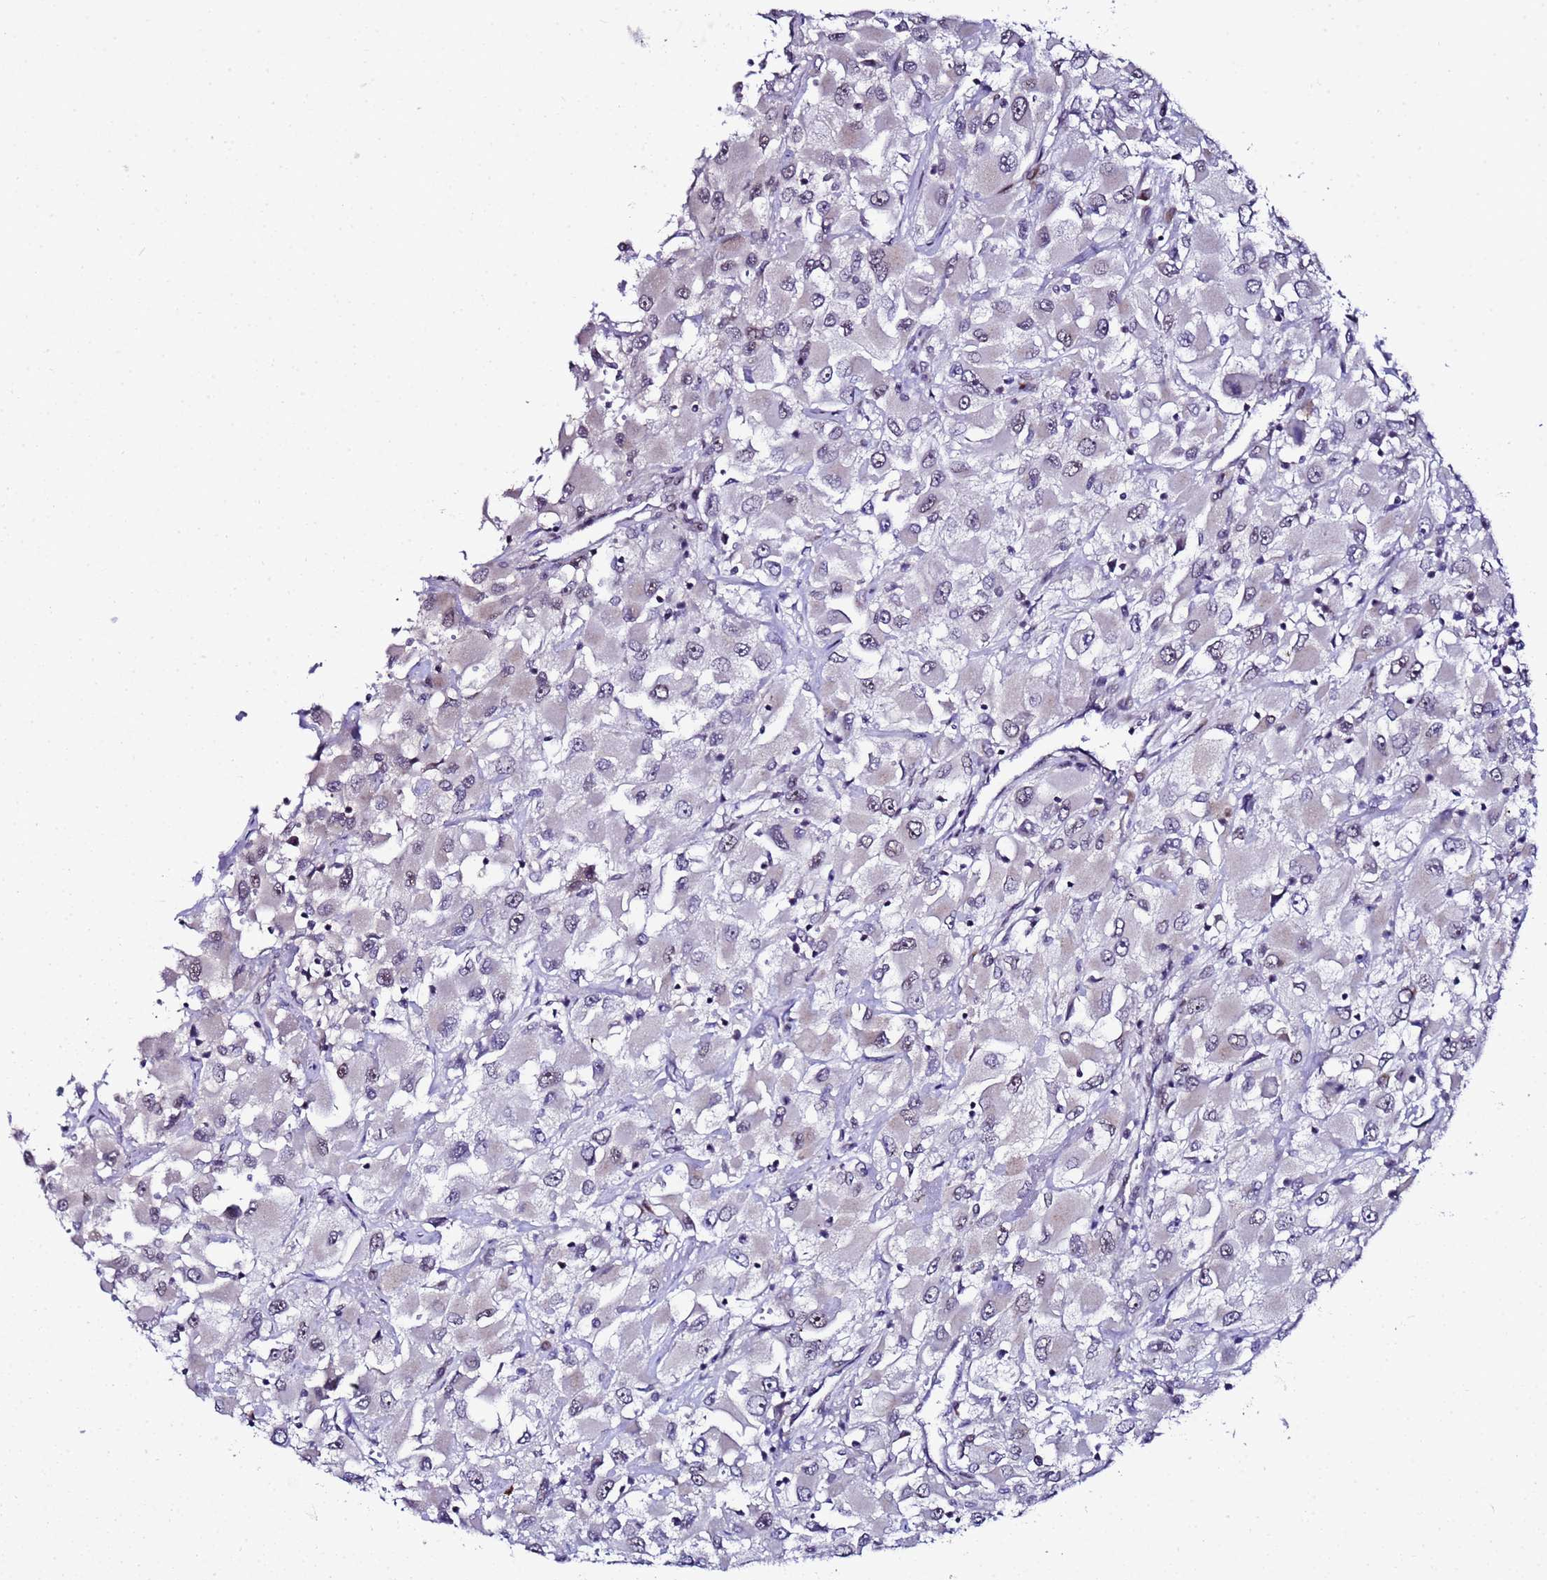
{"staining": {"intensity": "weak", "quantity": "<25%", "location": "nuclear"}, "tissue": "renal cancer", "cell_type": "Tumor cells", "image_type": "cancer", "snomed": [{"axis": "morphology", "description": "Adenocarcinoma, NOS"}, {"axis": "topography", "description": "Kidney"}], "caption": "Renal cancer (adenocarcinoma) stained for a protein using immunohistochemistry displays no staining tumor cells.", "gene": "C19orf47", "patient": {"sex": "female", "age": 52}}